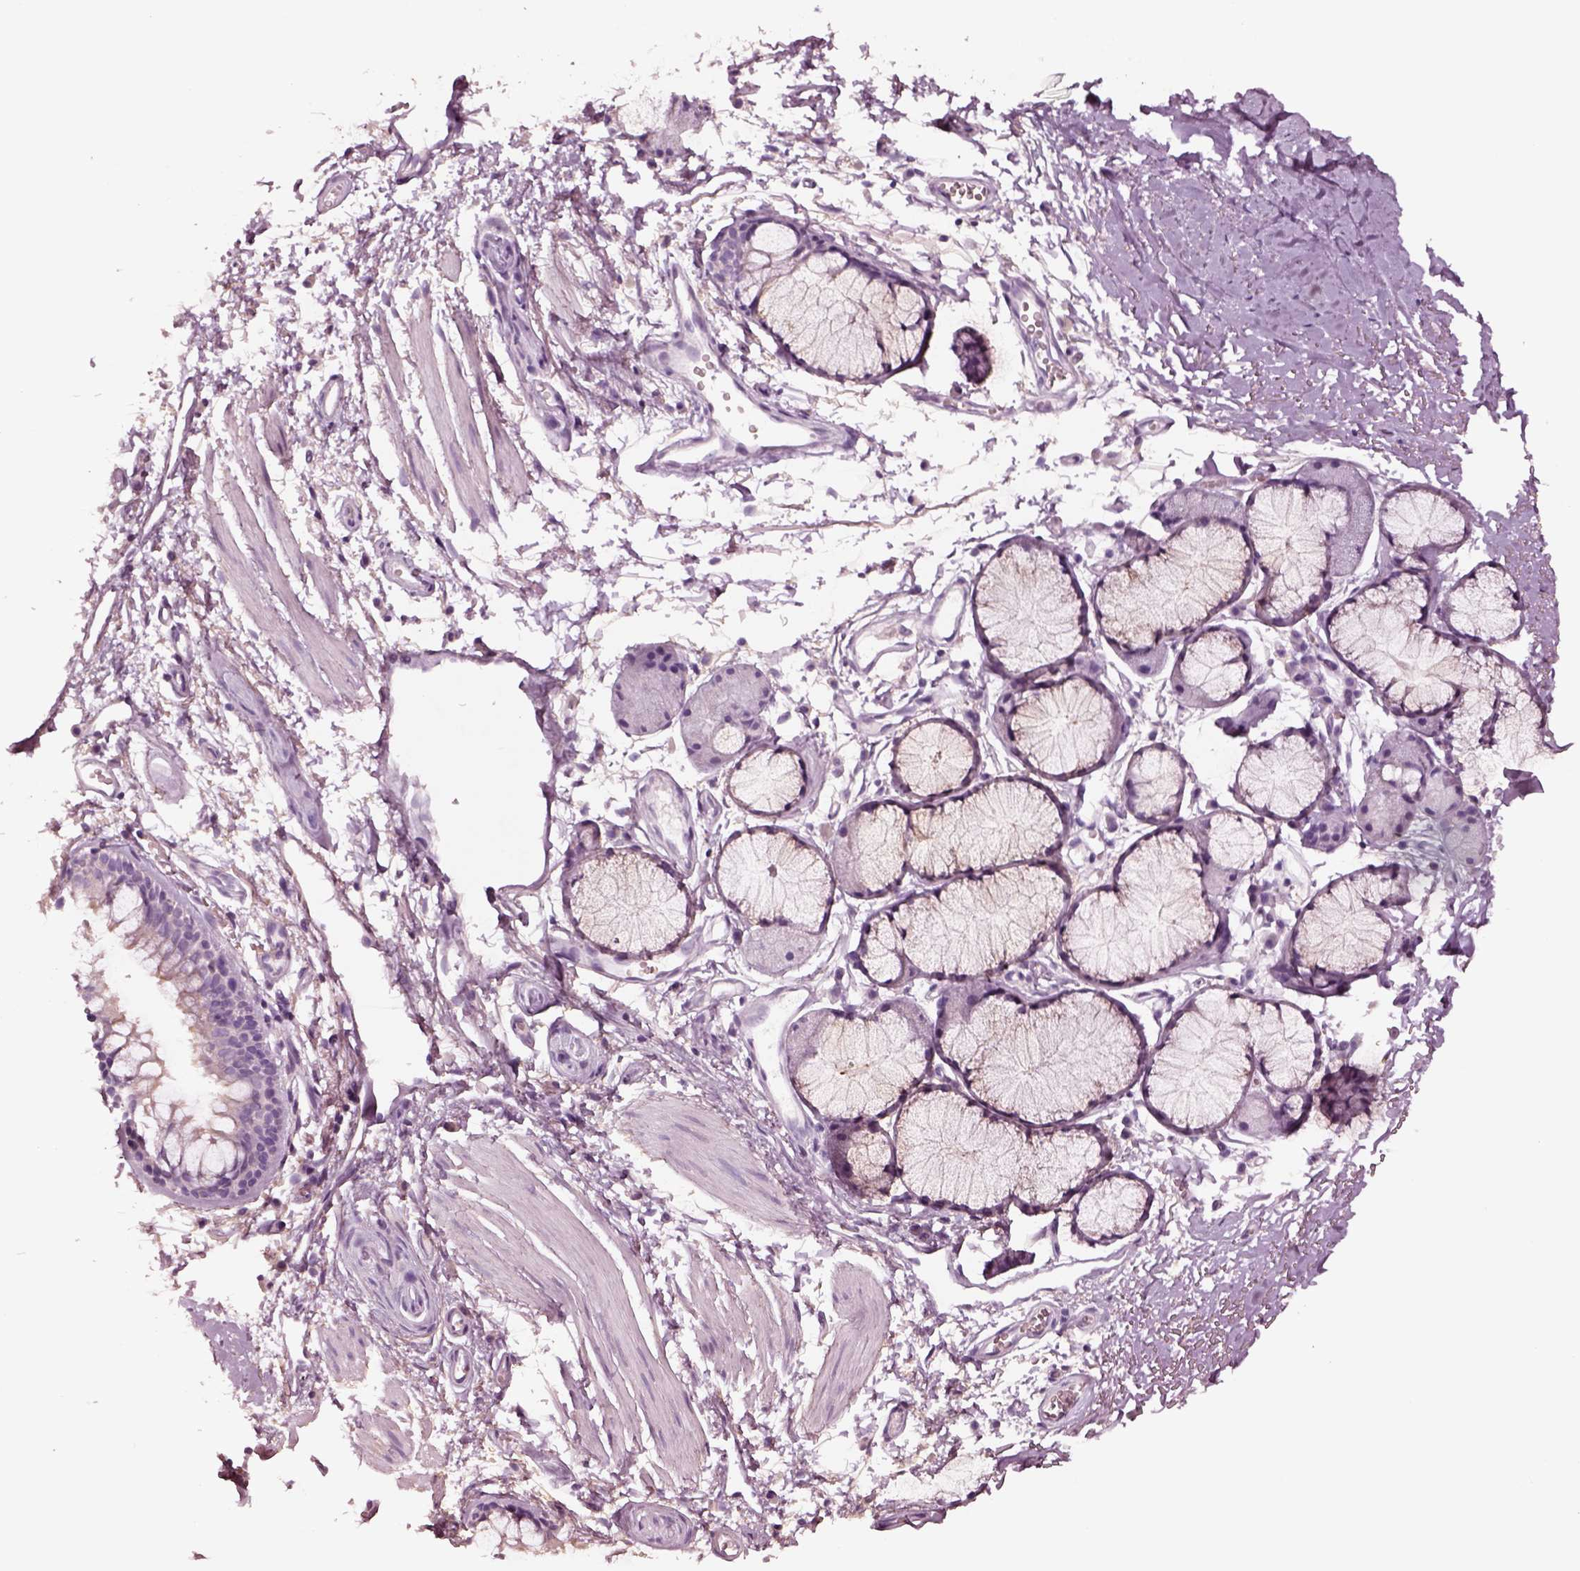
{"staining": {"intensity": "negative", "quantity": "none", "location": "none"}, "tissue": "soft tissue", "cell_type": "Fibroblasts", "image_type": "normal", "snomed": [{"axis": "morphology", "description": "Normal tissue, NOS"}, {"axis": "topography", "description": "Cartilage tissue"}, {"axis": "topography", "description": "Bronchus"}], "caption": "Human soft tissue stained for a protein using IHC shows no staining in fibroblasts.", "gene": "NMRK2", "patient": {"sex": "female", "age": 79}}